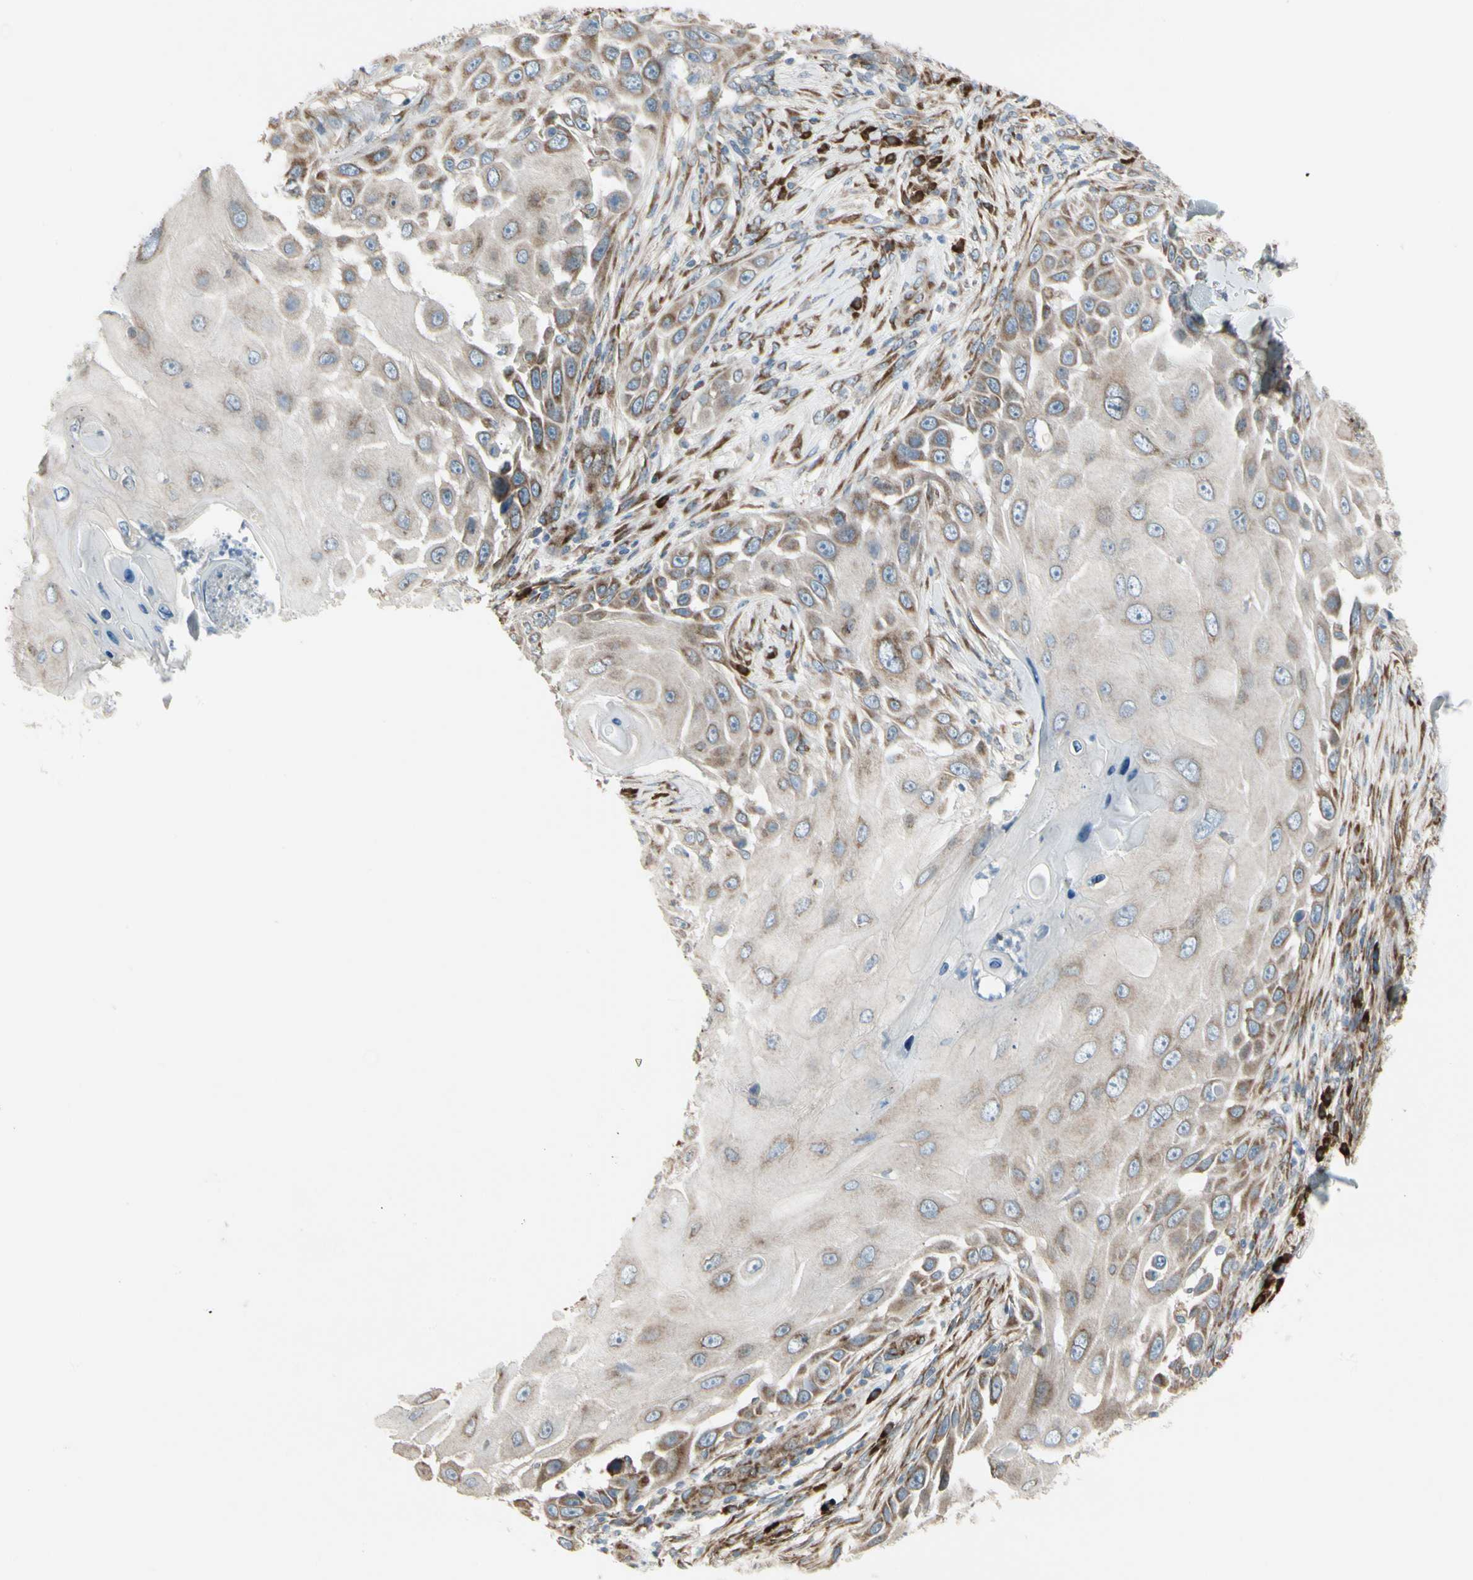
{"staining": {"intensity": "weak", "quantity": ">75%", "location": "cytoplasmic/membranous"}, "tissue": "skin cancer", "cell_type": "Tumor cells", "image_type": "cancer", "snomed": [{"axis": "morphology", "description": "Squamous cell carcinoma, NOS"}, {"axis": "topography", "description": "Skin"}], "caption": "Tumor cells reveal low levels of weak cytoplasmic/membranous staining in approximately >75% of cells in skin squamous cell carcinoma.", "gene": "FNDC3A", "patient": {"sex": "female", "age": 44}}